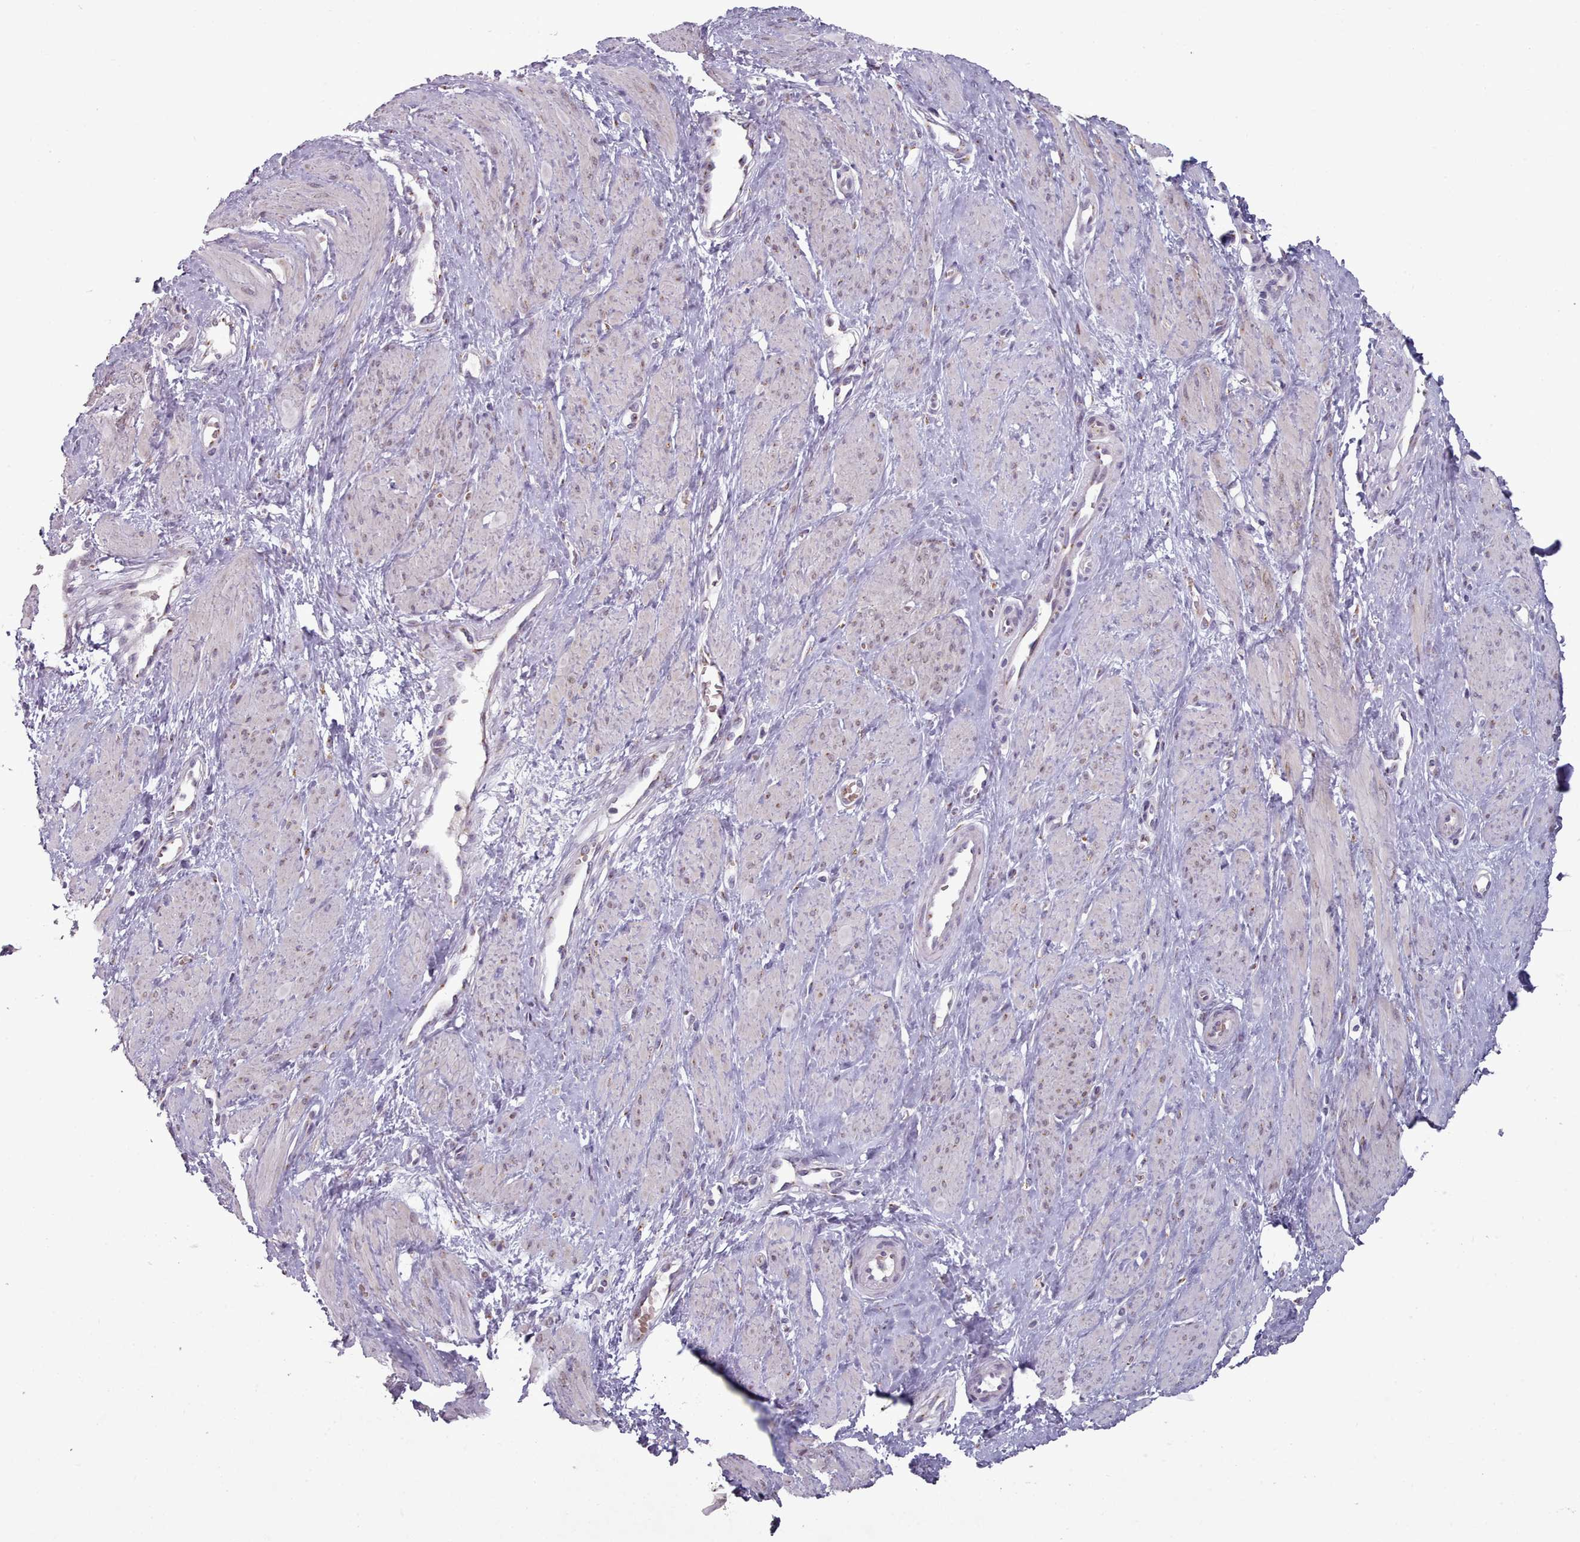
{"staining": {"intensity": "weak", "quantity": "<25%", "location": "cytoplasmic/membranous"}, "tissue": "smooth muscle", "cell_type": "Smooth muscle cells", "image_type": "normal", "snomed": [{"axis": "morphology", "description": "Normal tissue, NOS"}, {"axis": "topography", "description": "Smooth muscle"}, {"axis": "topography", "description": "Uterus"}], "caption": "There is no significant expression in smooth muscle cells of smooth muscle. (IHC, brightfield microscopy, high magnification).", "gene": "MAN1B1", "patient": {"sex": "female", "age": 39}}